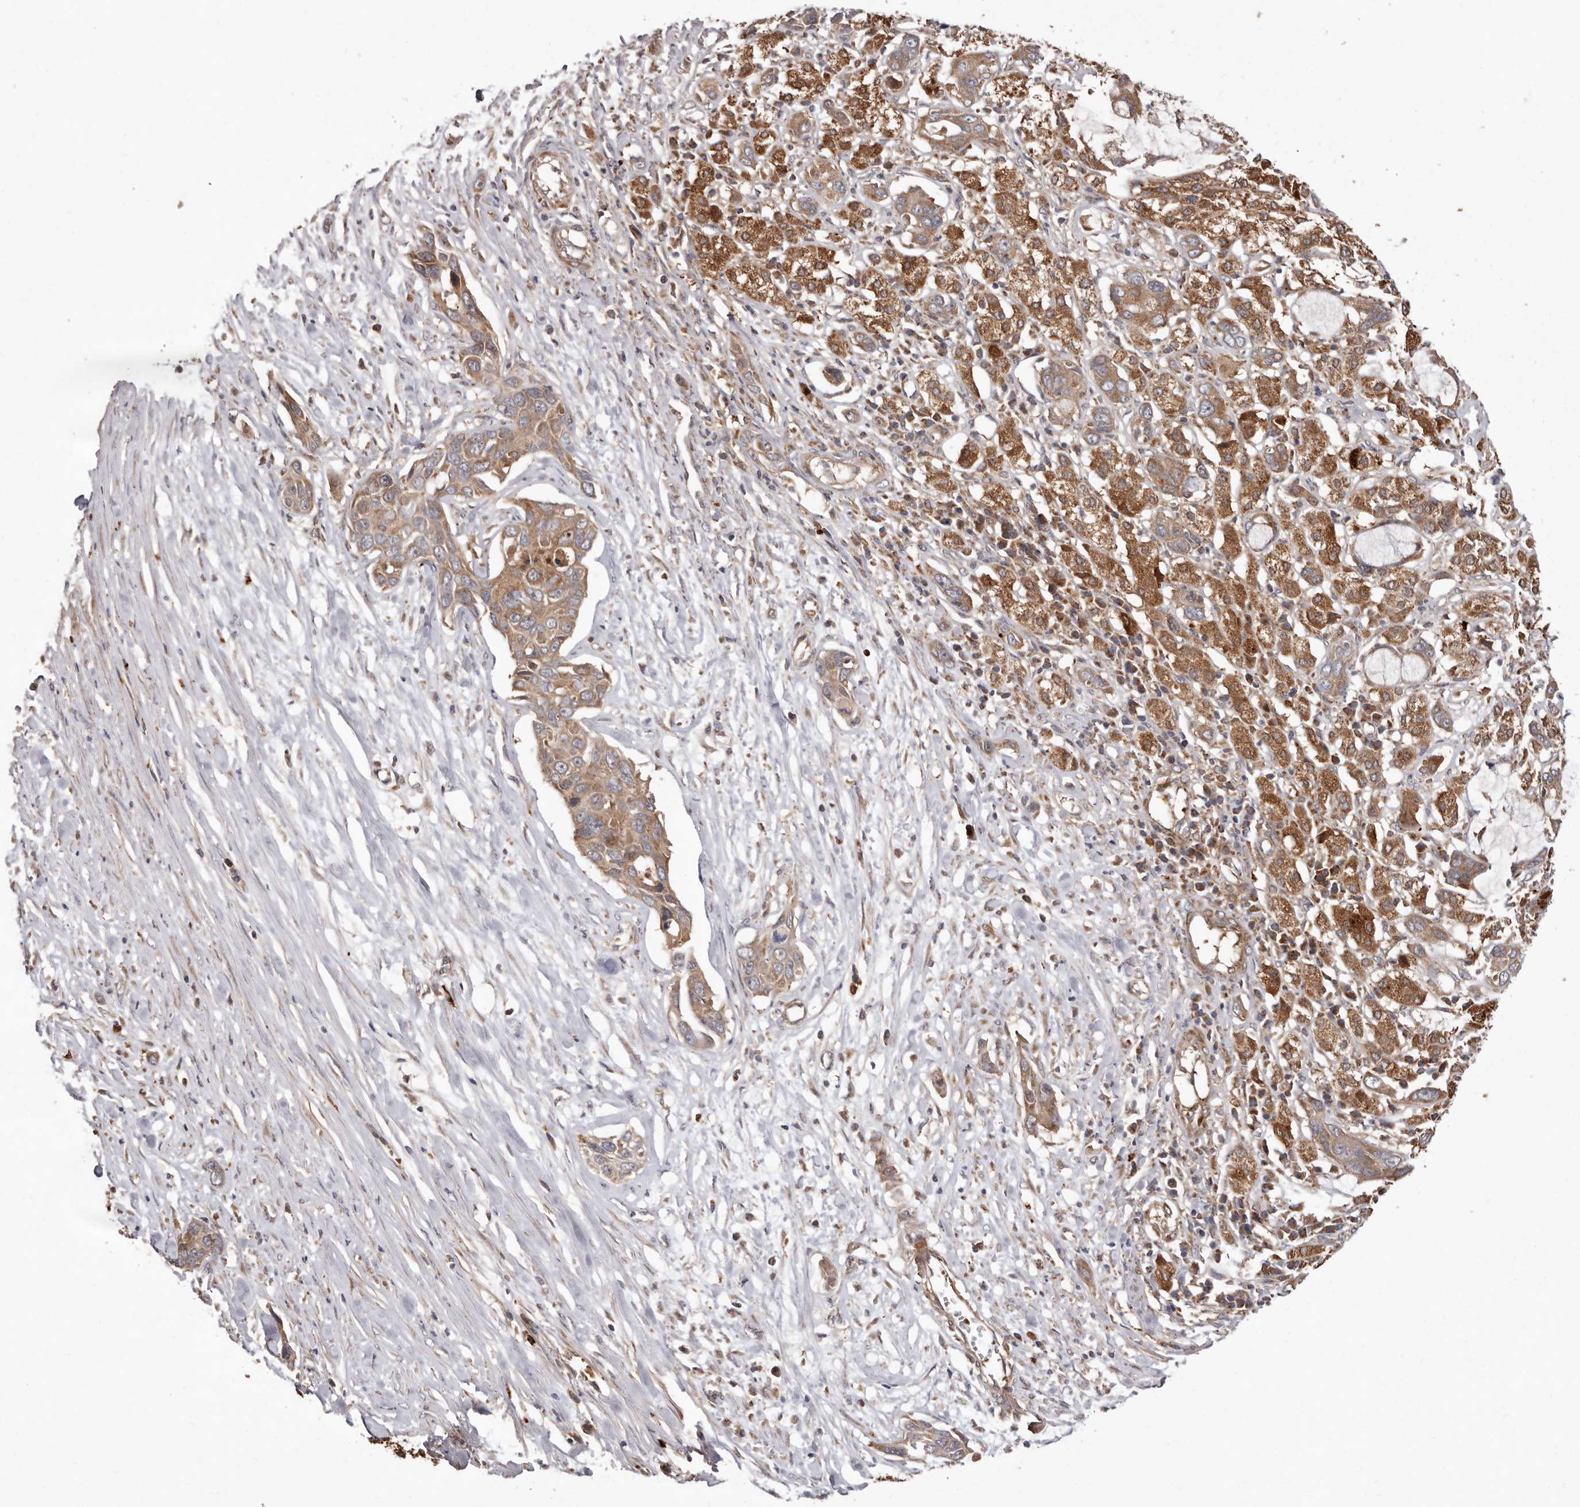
{"staining": {"intensity": "moderate", "quantity": ">75%", "location": "cytoplasmic/membranous"}, "tissue": "pancreatic cancer", "cell_type": "Tumor cells", "image_type": "cancer", "snomed": [{"axis": "morphology", "description": "Adenocarcinoma, NOS"}, {"axis": "topography", "description": "Pancreas"}], "caption": "An IHC histopathology image of neoplastic tissue is shown. Protein staining in brown labels moderate cytoplasmic/membranous positivity in pancreatic cancer (adenocarcinoma) within tumor cells.", "gene": "GOT1L1", "patient": {"sex": "female", "age": 60}}